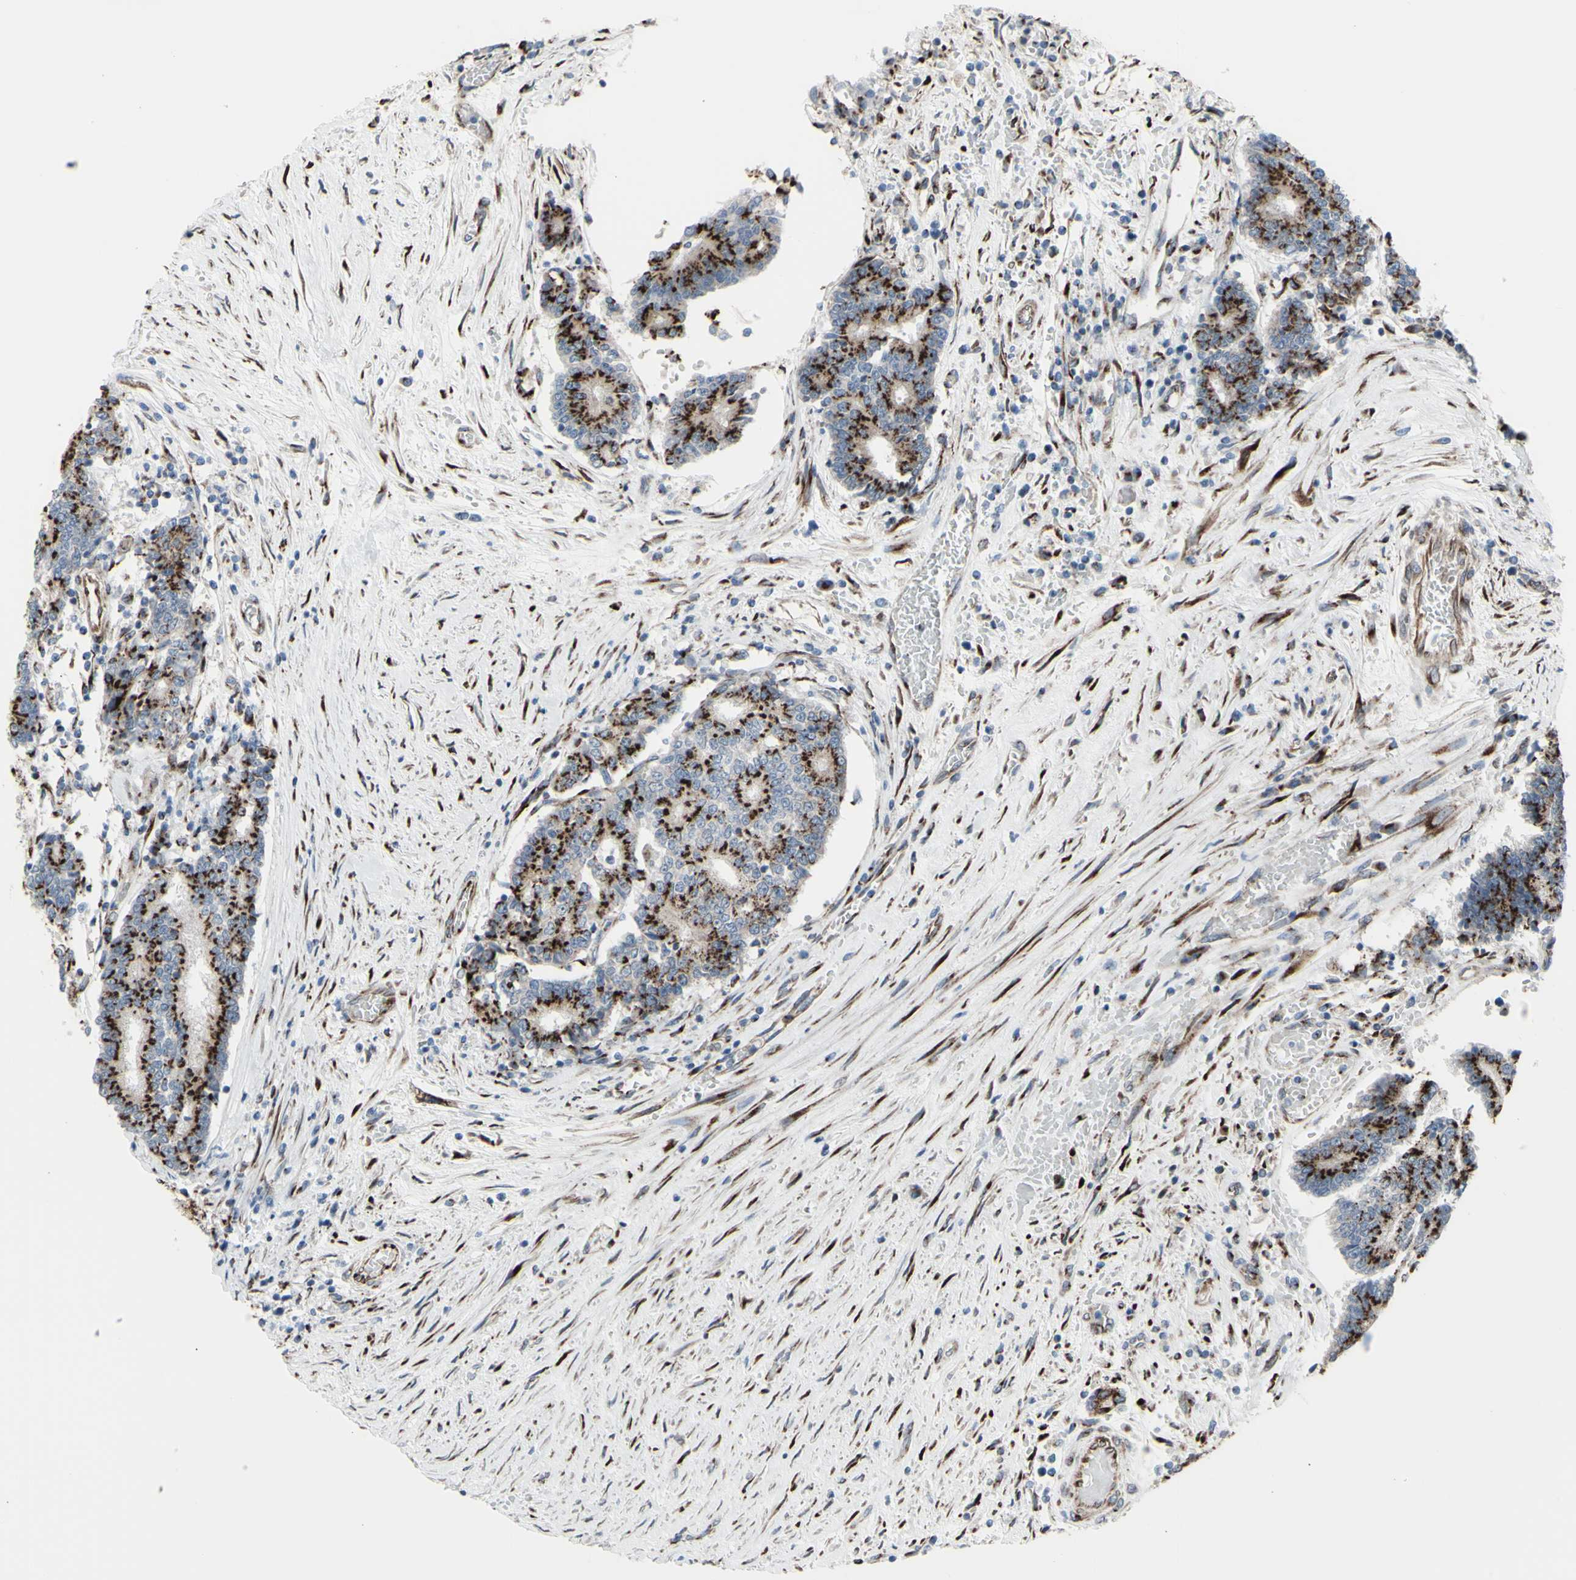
{"staining": {"intensity": "strong", "quantity": ">75%", "location": "cytoplasmic/membranous"}, "tissue": "prostate cancer", "cell_type": "Tumor cells", "image_type": "cancer", "snomed": [{"axis": "morphology", "description": "Normal tissue, NOS"}, {"axis": "morphology", "description": "Adenocarcinoma, High grade"}, {"axis": "topography", "description": "Prostate"}, {"axis": "topography", "description": "Seminal veicle"}], "caption": "Prostate adenocarcinoma (high-grade) stained for a protein (brown) exhibits strong cytoplasmic/membranous positive positivity in approximately >75% of tumor cells.", "gene": "GLG1", "patient": {"sex": "male", "age": 55}}